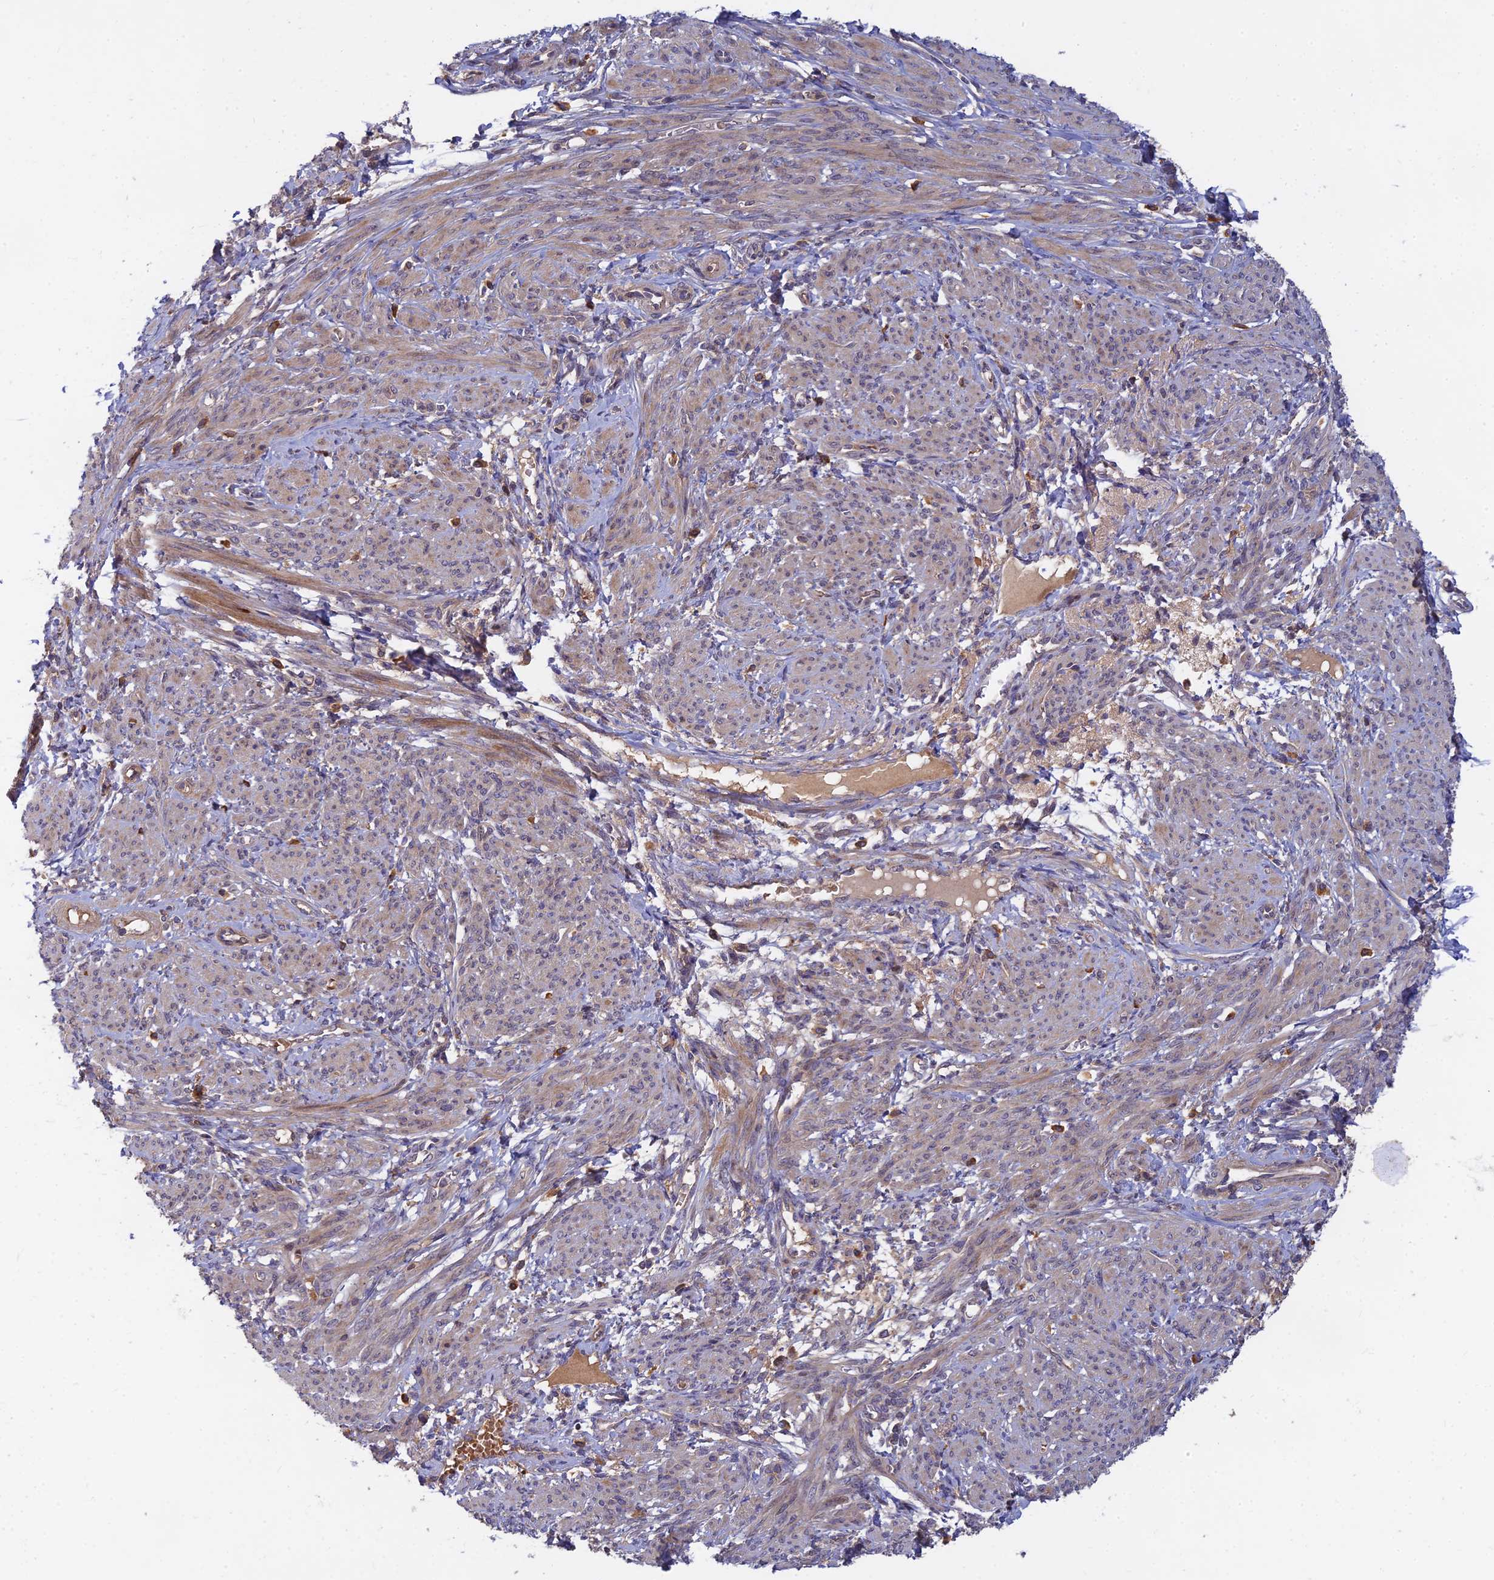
{"staining": {"intensity": "weak", "quantity": "<25%", "location": "cytoplasmic/membranous"}, "tissue": "smooth muscle", "cell_type": "Smooth muscle cells", "image_type": "normal", "snomed": [{"axis": "morphology", "description": "Normal tissue, NOS"}, {"axis": "topography", "description": "Smooth muscle"}], "caption": "DAB immunohistochemical staining of normal human smooth muscle shows no significant expression in smooth muscle cells. The staining was performed using DAB (3,3'-diaminobenzidine) to visualize the protein expression in brown, while the nuclei were stained in blue with hematoxylin (Magnification: 20x).", "gene": "FAM151B", "patient": {"sex": "female", "age": 39}}